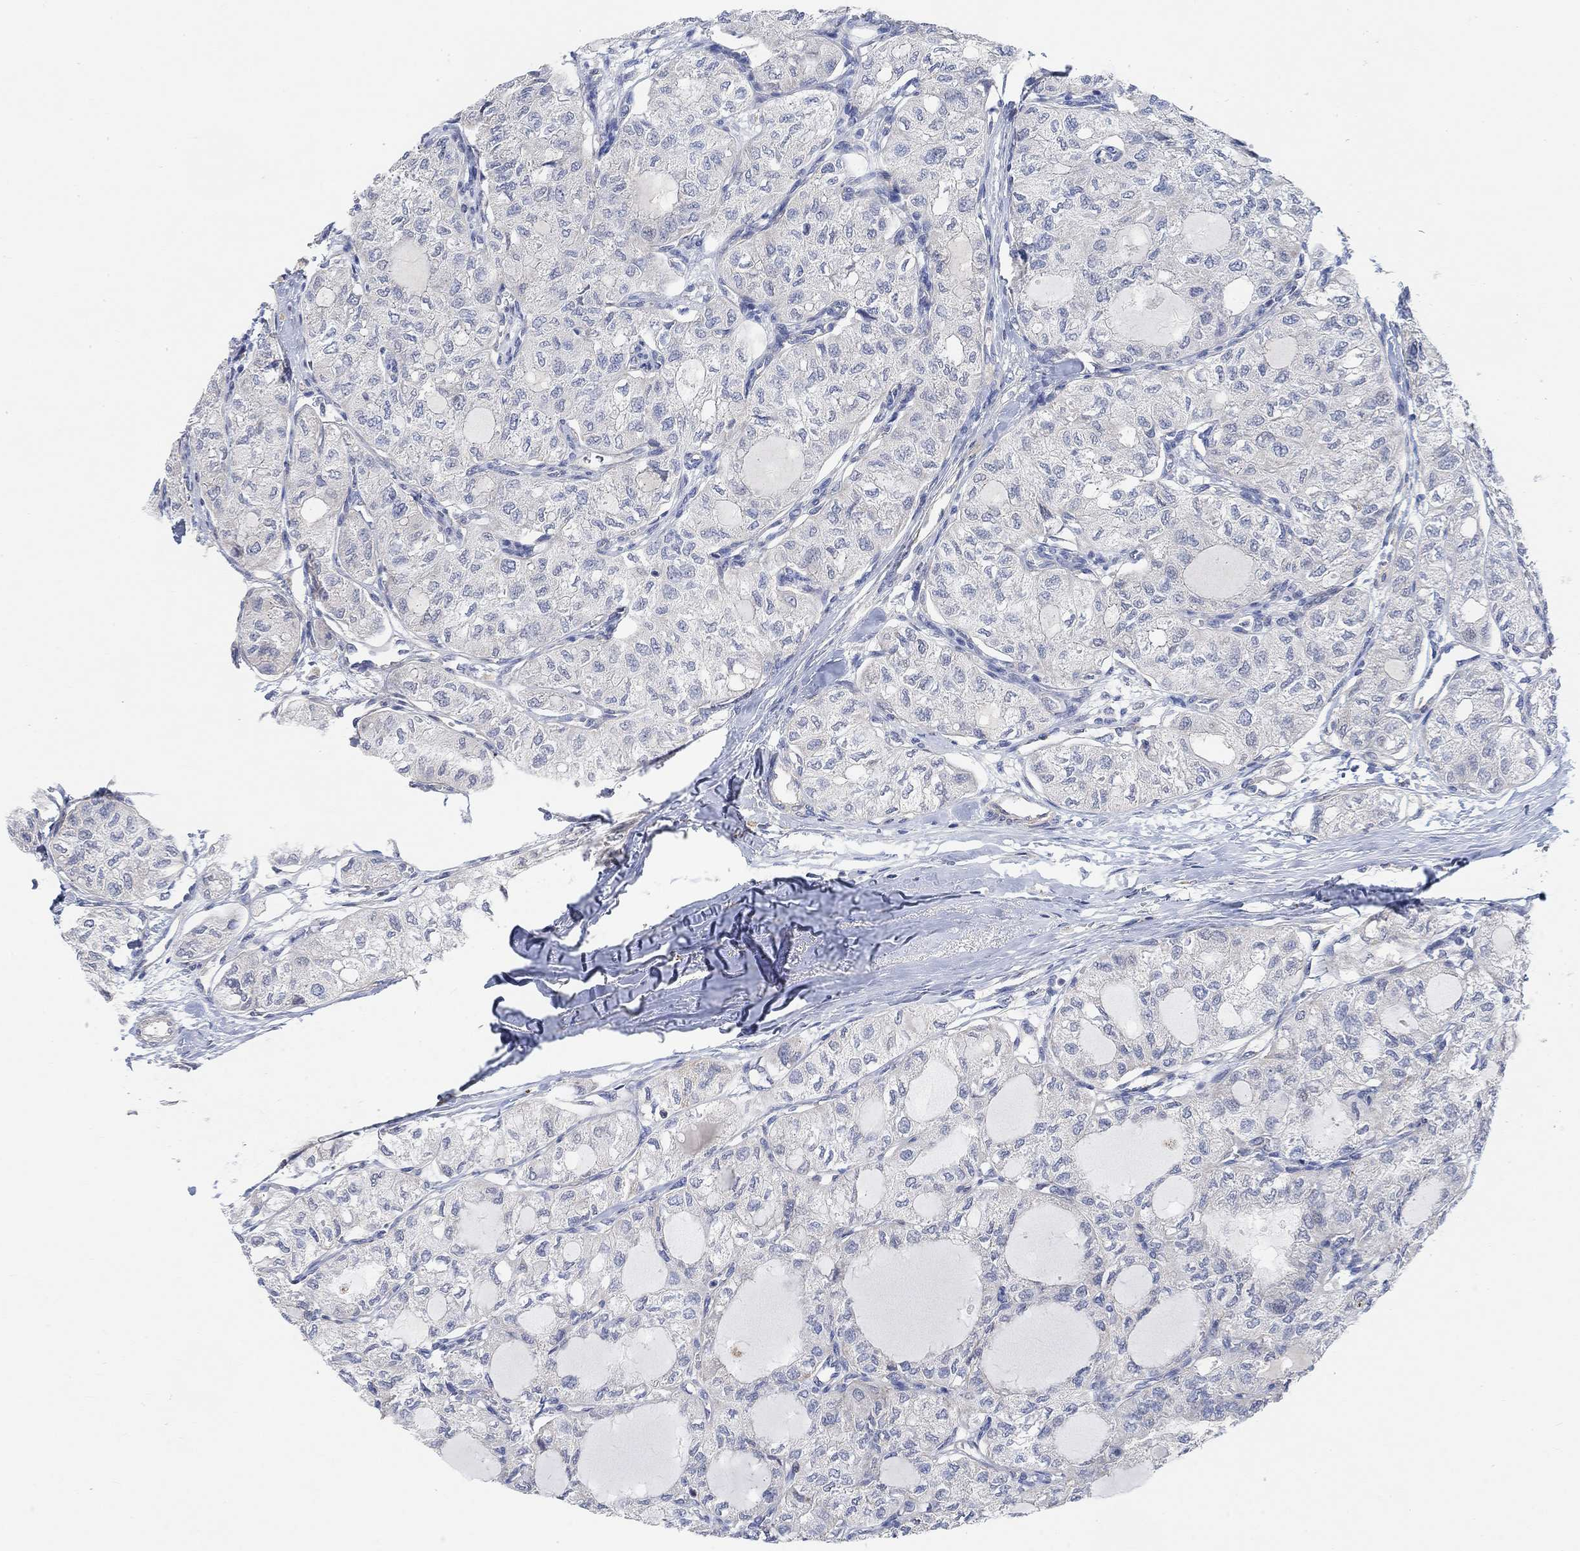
{"staining": {"intensity": "negative", "quantity": "none", "location": "none"}, "tissue": "thyroid cancer", "cell_type": "Tumor cells", "image_type": "cancer", "snomed": [{"axis": "morphology", "description": "Follicular adenoma carcinoma, NOS"}, {"axis": "topography", "description": "Thyroid gland"}], "caption": "Tumor cells are negative for protein expression in human thyroid cancer.", "gene": "HCRTR1", "patient": {"sex": "male", "age": 75}}